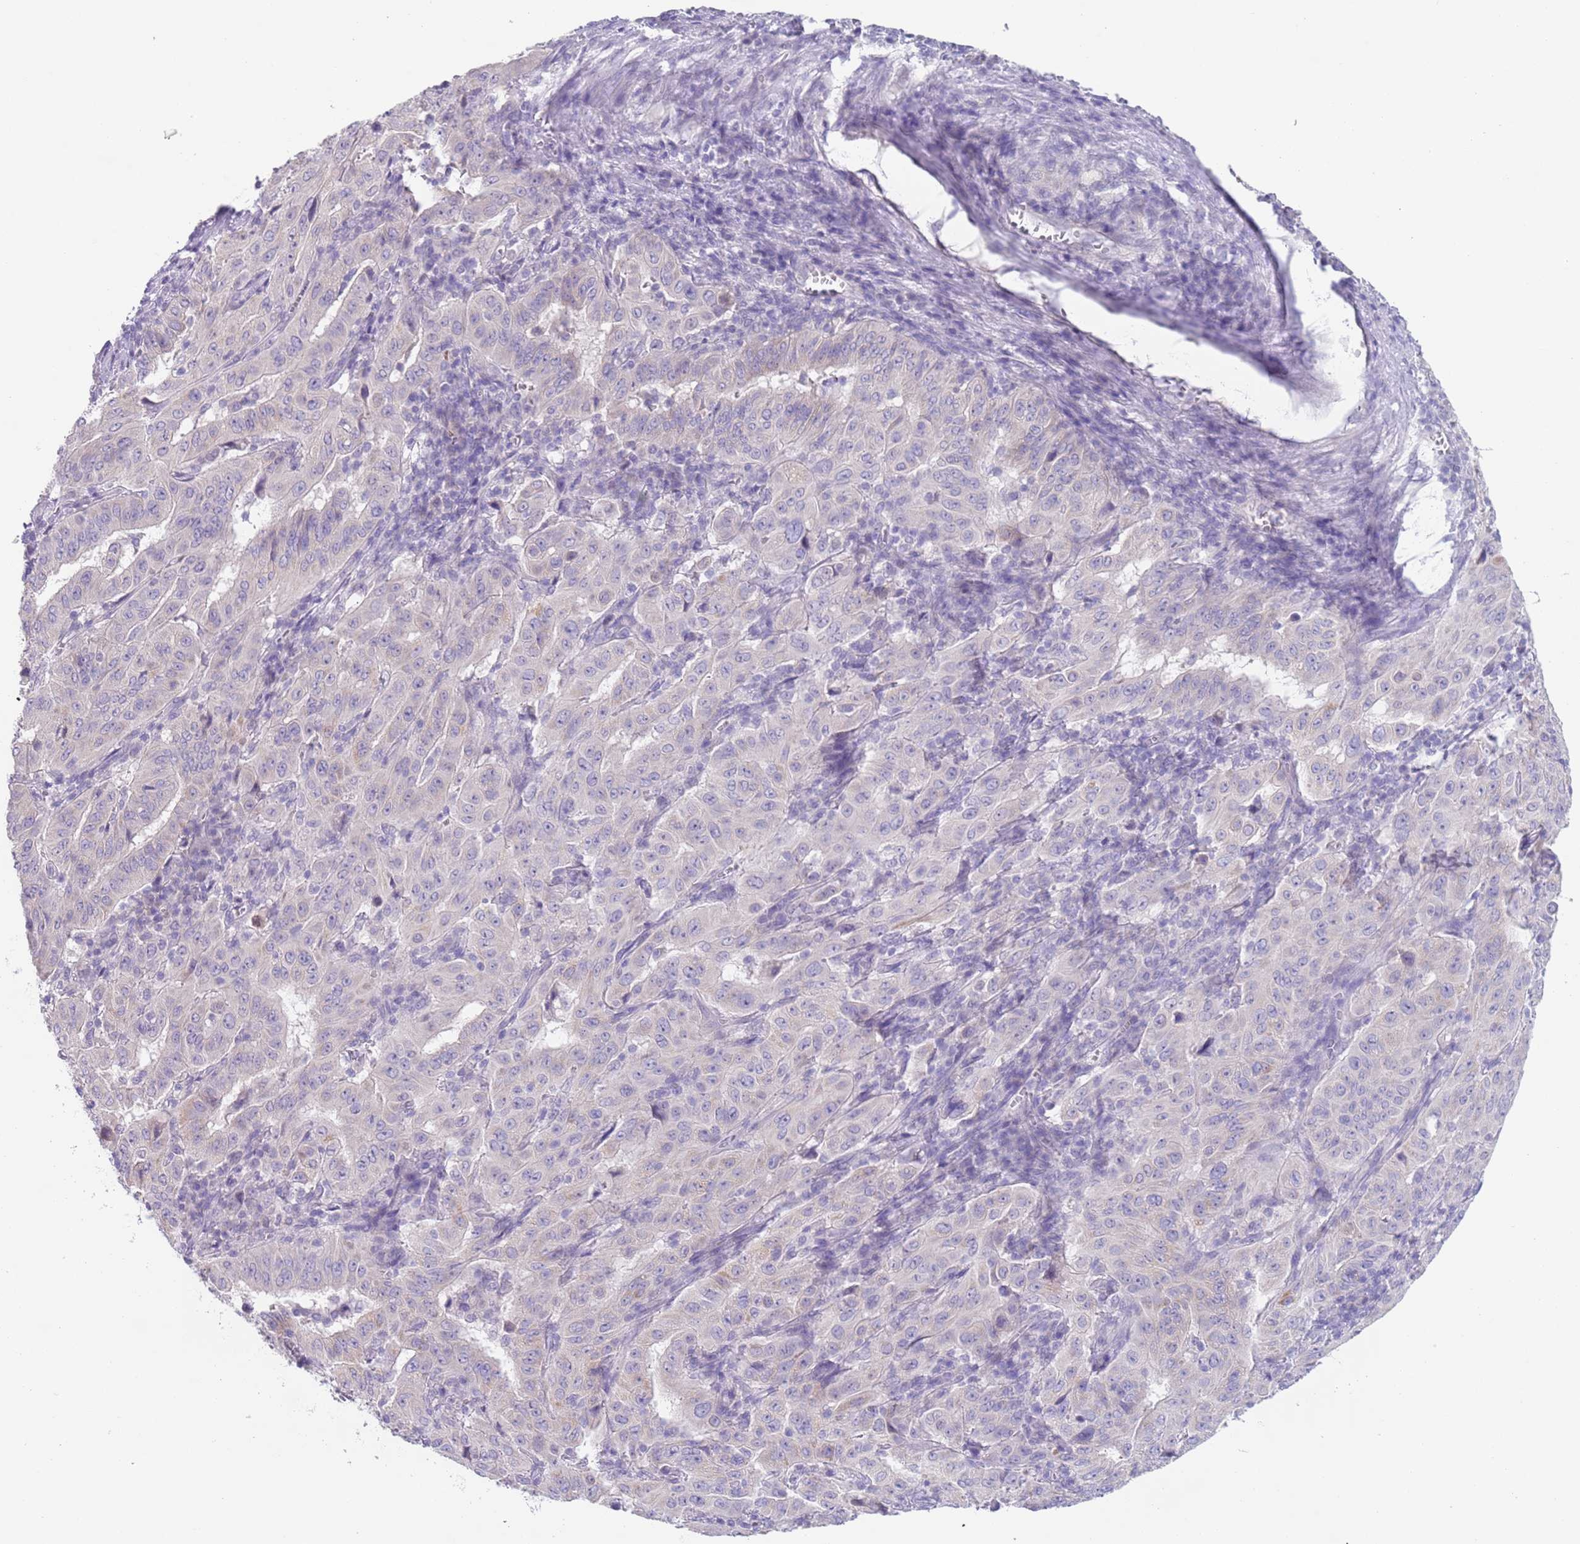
{"staining": {"intensity": "negative", "quantity": "none", "location": "none"}, "tissue": "pancreatic cancer", "cell_type": "Tumor cells", "image_type": "cancer", "snomed": [{"axis": "morphology", "description": "Adenocarcinoma, NOS"}, {"axis": "topography", "description": "Pancreas"}], "caption": "Protein analysis of pancreatic cancer reveals no significant staining in tumor cells.", "gene": "SPIRE2", "patient": {"sex": "male", "age": 63}}